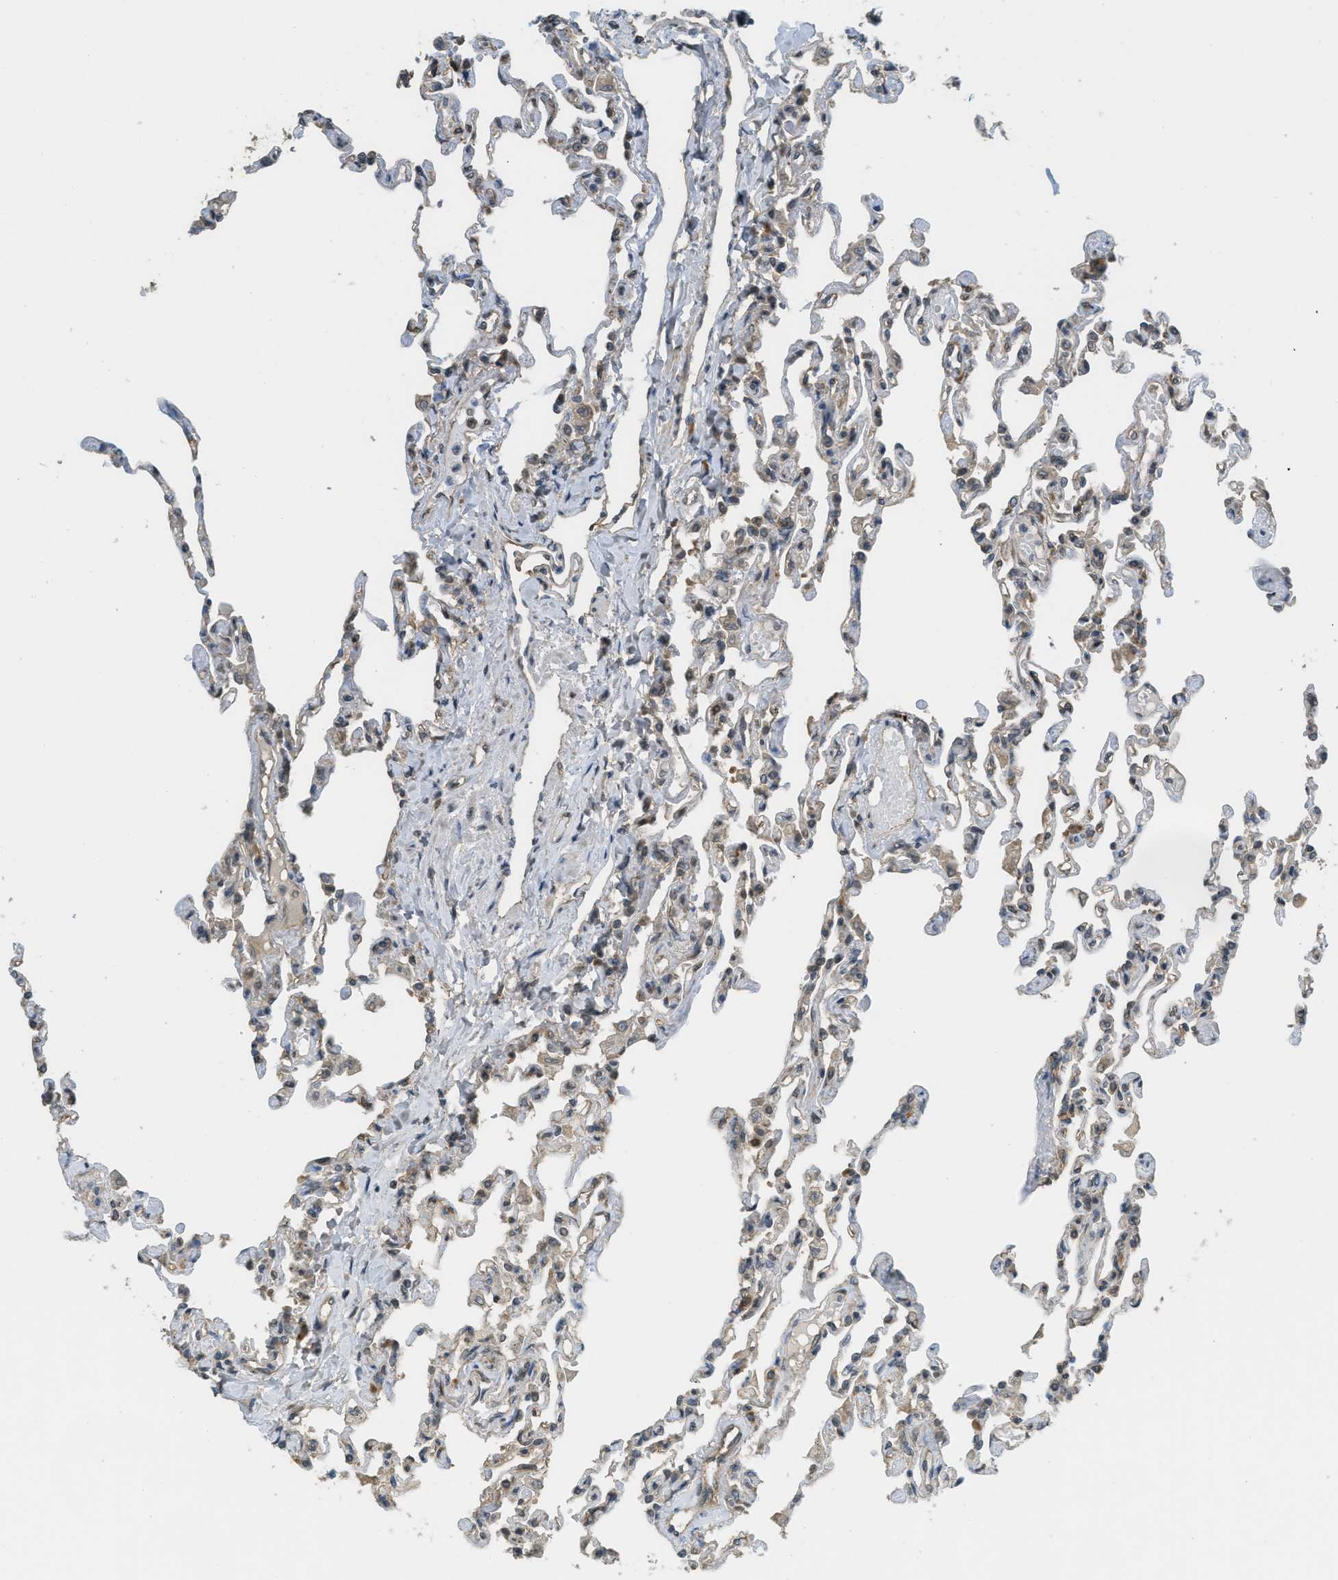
{"staining": {"intensity": "weak", "quantity": "<25%", "location": "cytoplasmic/membranous"}, "tissue": "lung", "cell_type": "Alveolar cells", "image_type": "normal", "snomed": [{"axis": "morphology", "description": "Normal tissue, NOS"}, {"axis": "topography", "description": "Lung"}], "caption": "Histopathology image shows no protein staining in alveolar cells of unremarkable lung. (DAB (3,3'-diaminobenzidine) immunohistochemistry with hematoxylin counter stain).", "gene": "IGF2BP2", "patient": {"sex": "male", "age": 21}}